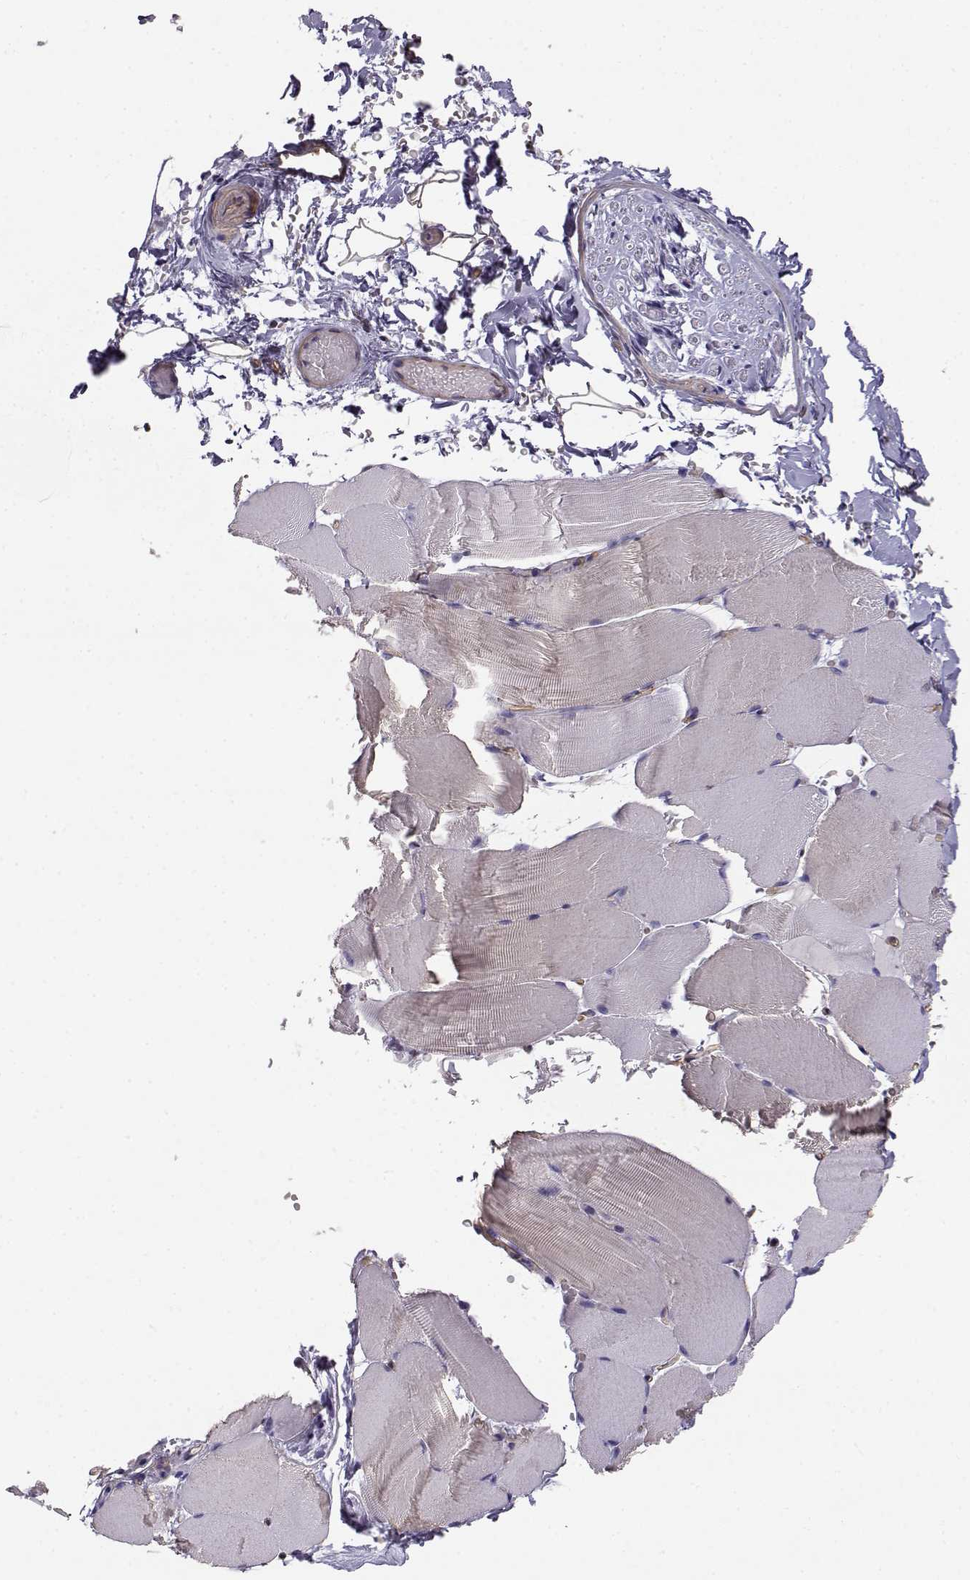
{"staining": {"intensity": "negative", "quantity": "none", "location": "none"}, "tissue": "skeletal muscle", "cell_type": "Myocytes", "image_type": "normal", "snomed": [{"axis": "morphology", "description": "Normal tissue, NOS"}, {"axis": "topography", "description": "Skeletal muscle"}], "caption": "Immunohistochemistry photomicrograph of benign skeletal muscle: human skeletal muscle stained with DAB (3,3'-diaminobenzidine) shows no significant protein expression in myocytes. (Stains: DAB (3,3'-diaminobenzidine) IHC with hematoxylin counter stain, Microscopy: brightfield microscopy at high magnification).", "gene": "ENDOU", "patient": {"sex": "female", "age": 37}}